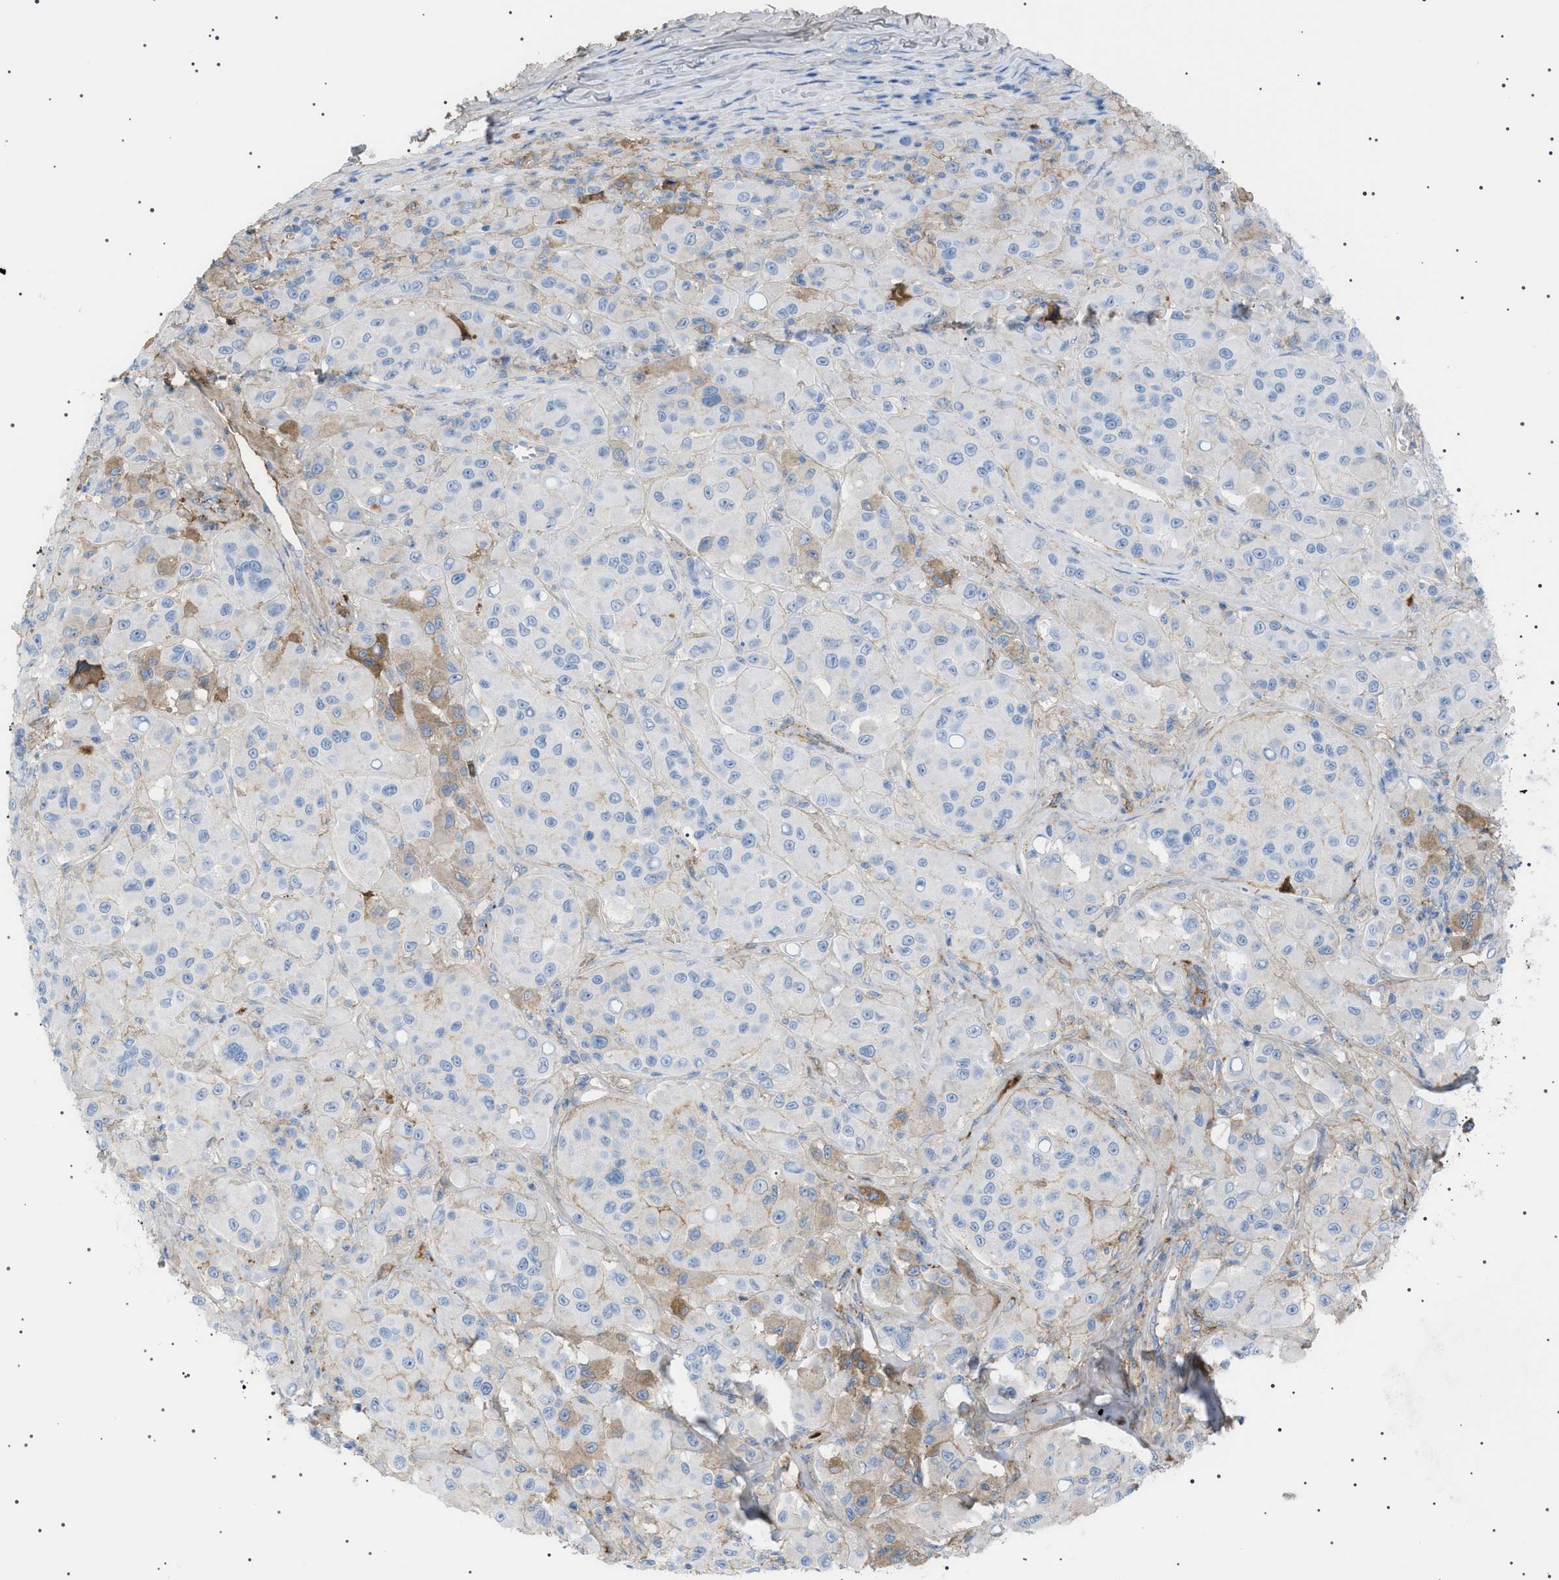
{"staining": {"intensity": "weak", "quantity": "25%-75%", "location": "cytoplasmic/membranous"}, "tissue": "melanoma", "cell_type": "Tumor cells", "image_type": "cancer", "snomed": [{"axis": "morphology", "description": "Malignant melanoma, NOS"}, {"axis": "topography", "description": "Skin"}], "caption": "IHC of human malignant melanoma reveals low levels of weak cytoplasmic/membranous staining in about 25%-75% of tumor cells.", "gene": "LPA", "patient": {"sex": "male", "age": 84}}